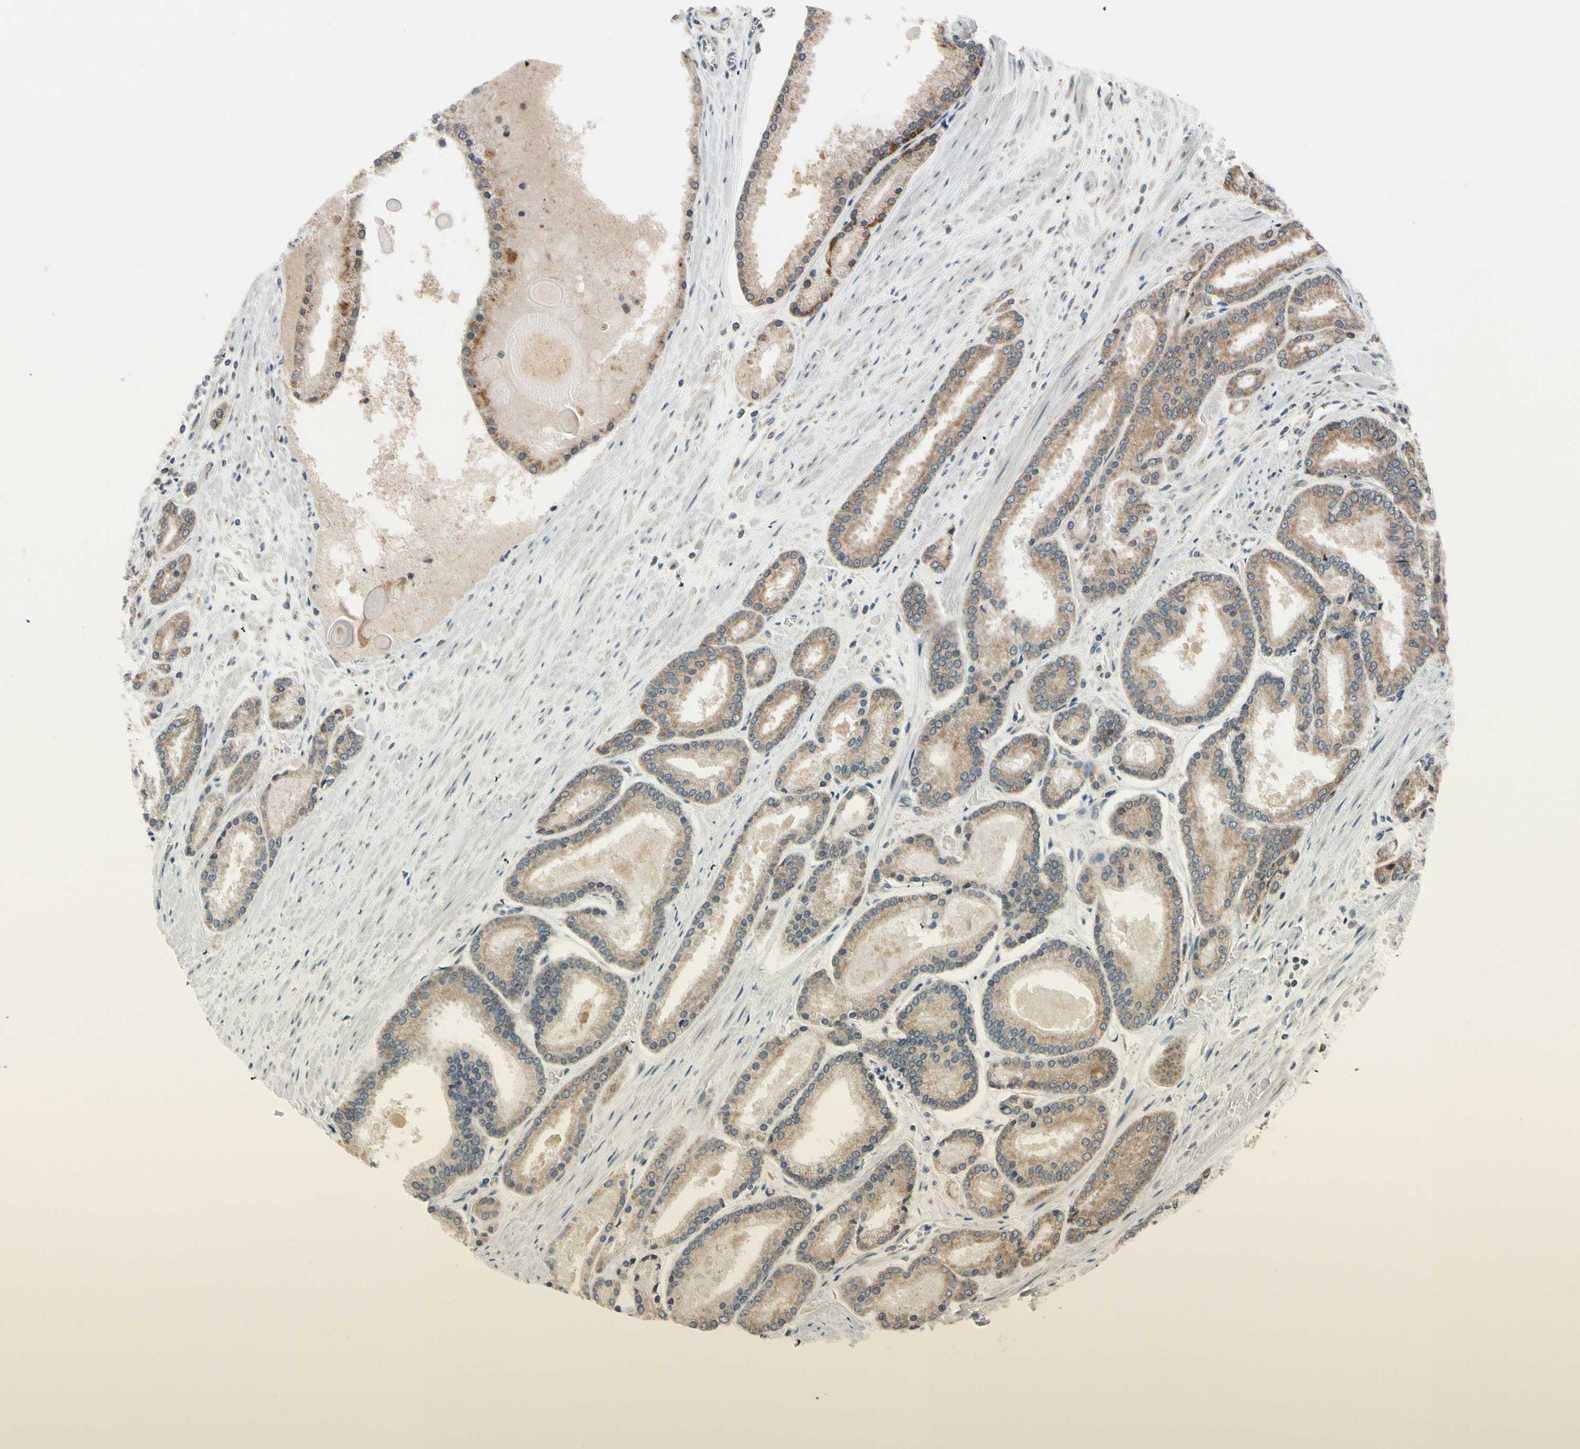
{"staining": {"intensity": "weak", "quantity": ">75%", "location": "cytoplasmic/membranous"}, "tissue": "prostate cancer", "cell_type": "Tumor cells", "image_type": "cancer", "snomed": [{"axis": "morphology", "description": "Adenocarcinoma, Low grade"}, {"axis": "topography", "description": "Prostate"}], "caption": "A low amount of weak cytoplasmic/membranous positivity is seen in approximately >75% of tumor cells in prostate cancer (adenocarcinoma (low-grade)) tissue.", "gene": "RPN2", "patient": {"sex": "male", "age": 59}}